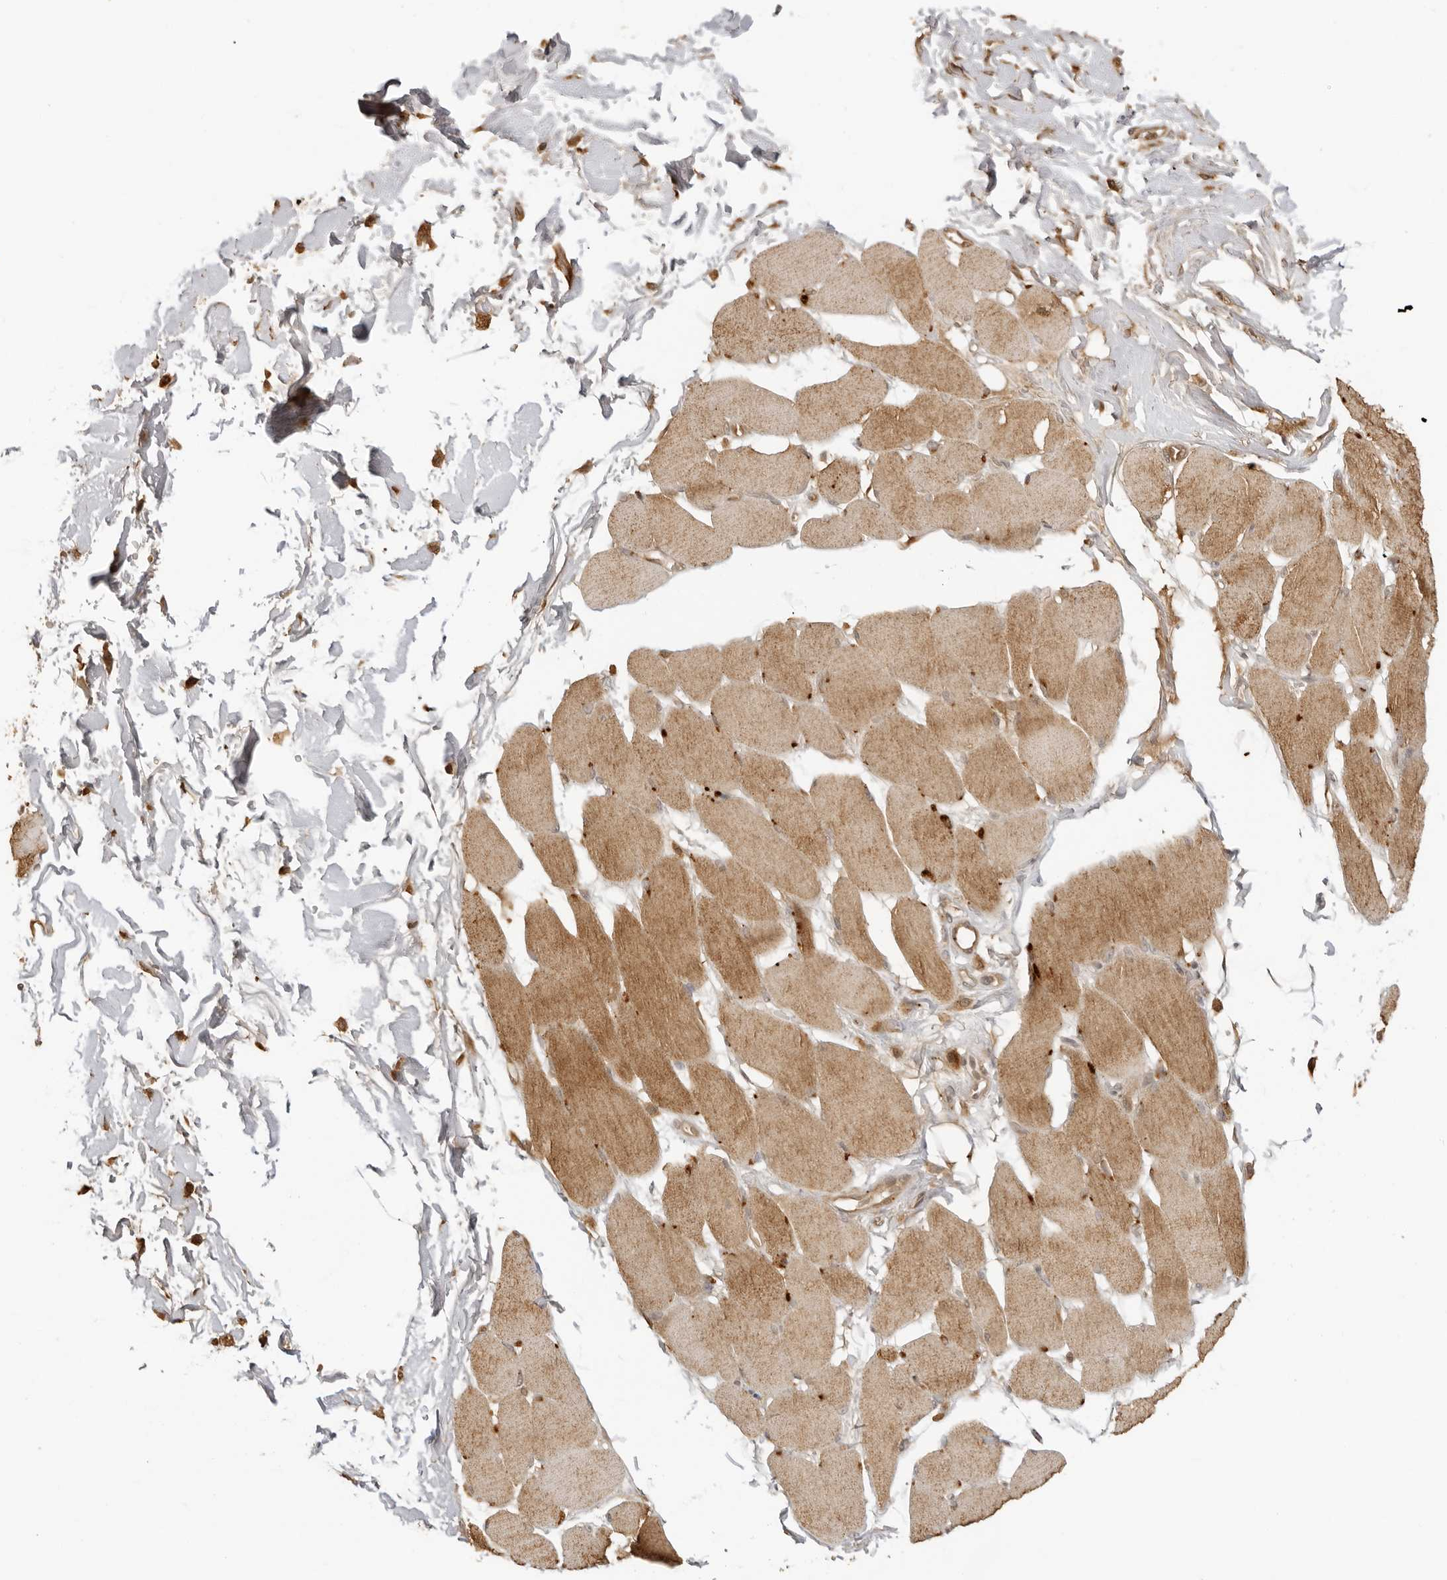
{"staining": {"intensity": "moderate", "quantity": ">75%", "location": "cytoplasmic/membranous"}, "tissue": "skeletal muscle", "cell_type": "Myocytes", "image_type": "normal", "snomed": [{"axis": "morphology", "description": "Normal tissue, NOS"}, {"axis": "topography", "description": "Skin"}, {"axis": "topography", "description": "Skeletal muscle"}], "caption": "This is a histology image of IHC staining of benign skeletal muscle, which shows moderate positivity in the cytoplasmic/membranous of myocytes.", "gene": "IKBKE", "patient": {"sex": "male", "age": 83}}